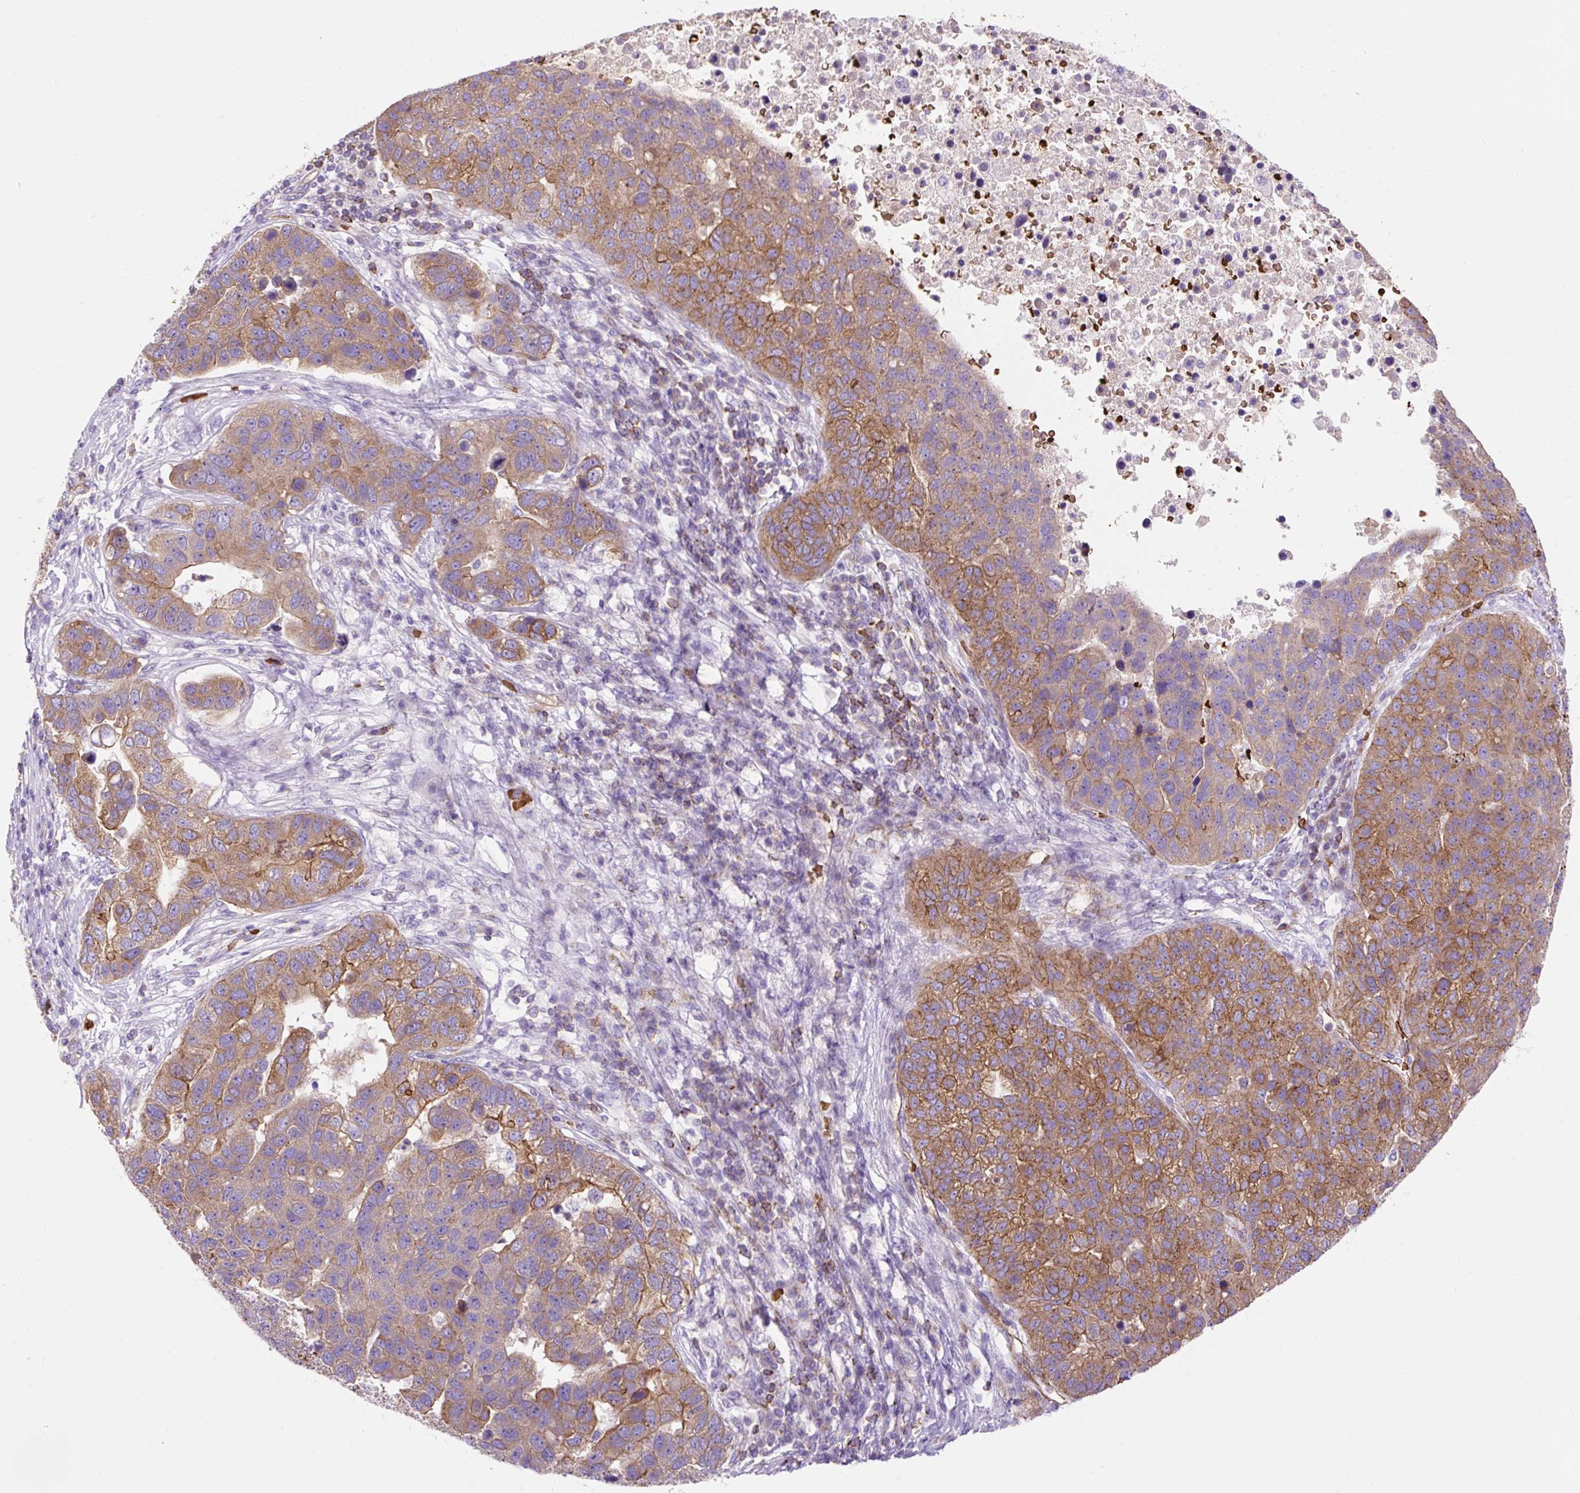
{"staining": {"intensity": "moderate", "quantity": ">75%", "location": "cytoplasmic/membranous"}, "tissue": "pancreatic cancer", "cell_type": "Tumor cells", "image_type": "cancer", "snomed": [{"axis": "morphology", "description": "Adenocarcinoma, NOS"}, {"axis": "topography", "description": "Pancreas"}], "caption": "Immunohistochemical staining of pancreatic cancer (adenocarcinoma) demonstrates moderate cytoplasmic/membranous protein positivity in approximately >75% of tumor cells.", "gene": "HIP1R", "patient": {"sex": "female", "age": 61}}